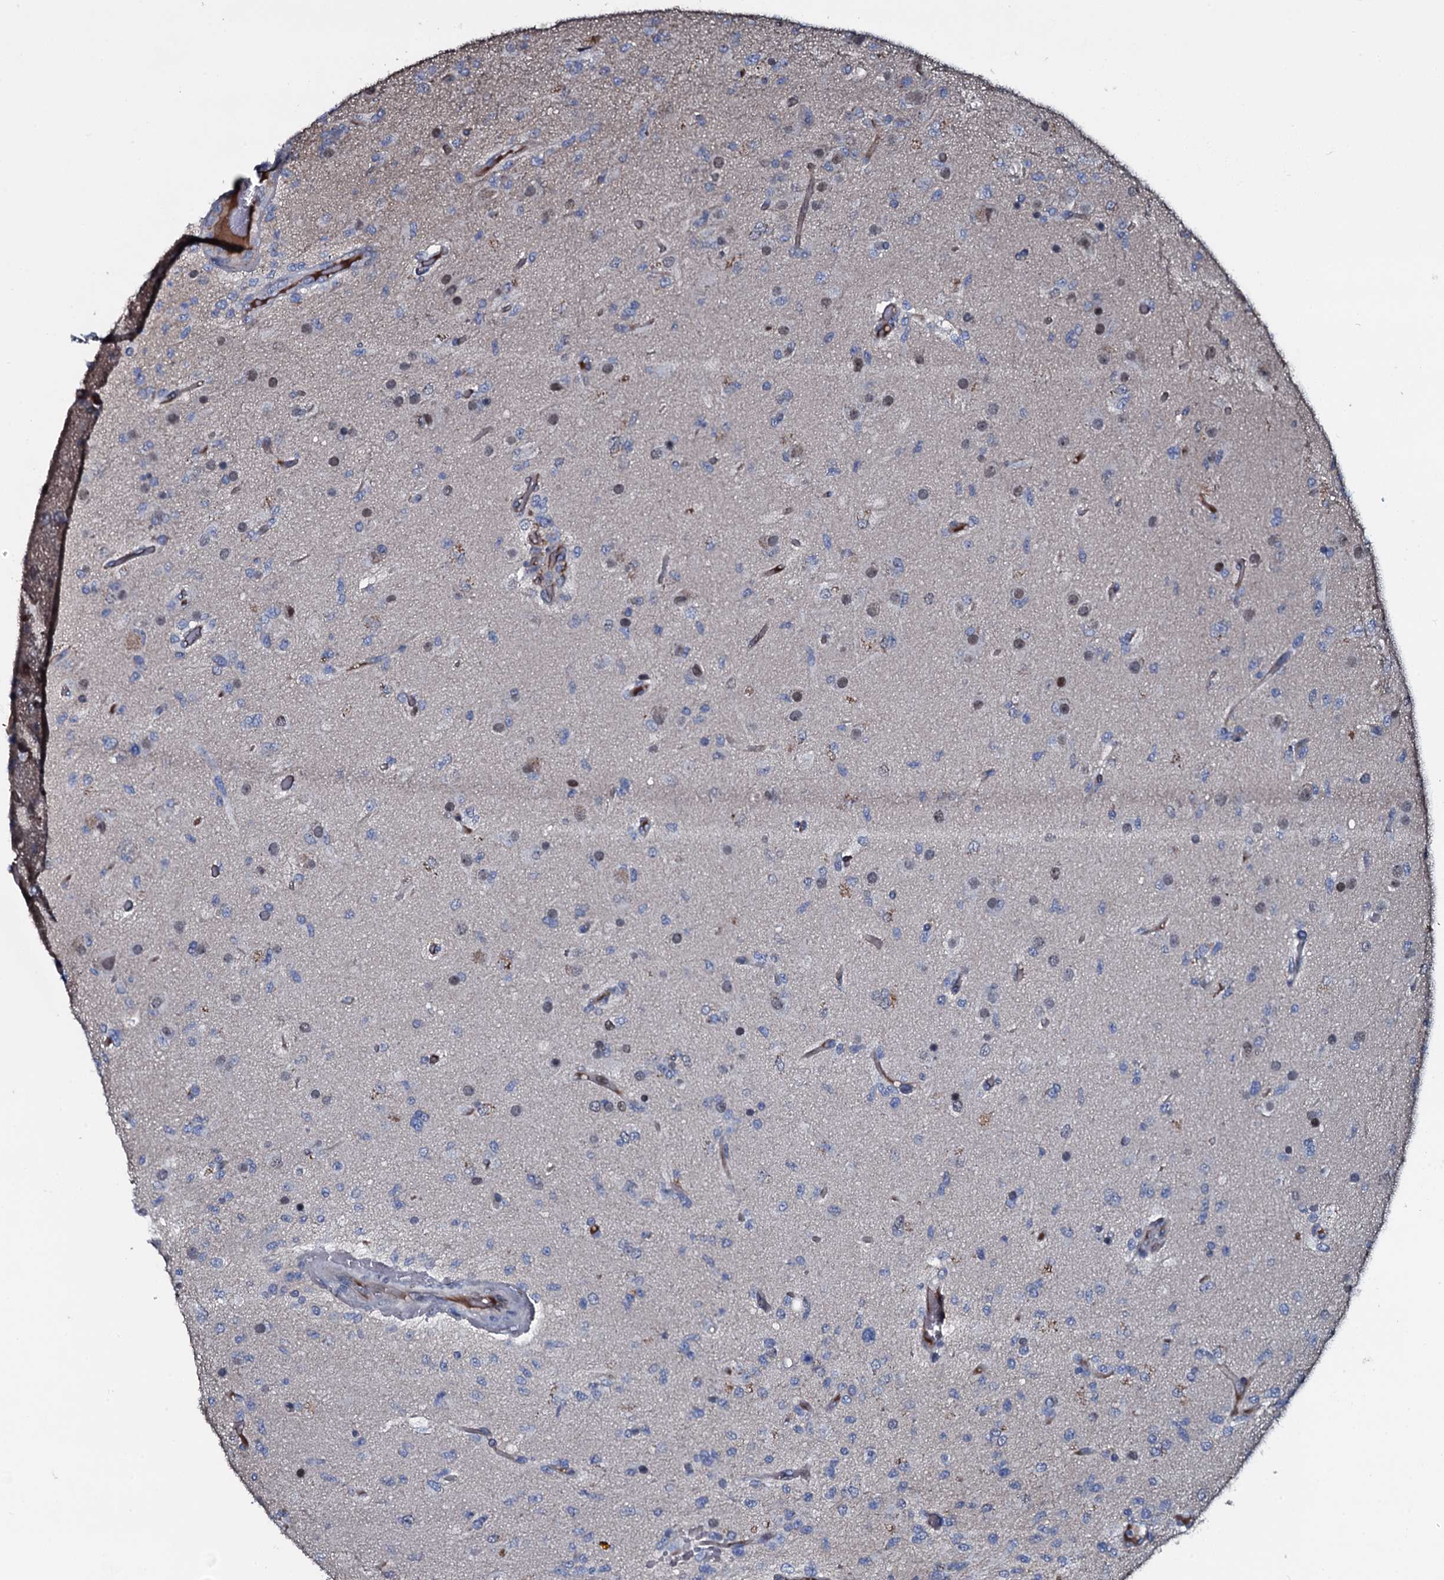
{"staining": {"intensity": "weak", "quantity": "25%-75%", "location": "nuclear"}, "tissue": "glioma", "cell_type": "Tumor cells", "image_type": "cancer", "snomed": [{"axis": "morphology", "description": "Glioma, malignant, High grade"}, {"axis": "topography", "description": "Brain"}], "caption": "Glioma stained for a protein (brown) exhibits weak nuclear positive positivity in about 25%-75% of tumor cells.", "gene": "LYG2", "patient": {"sex": "female", "age": 74}}